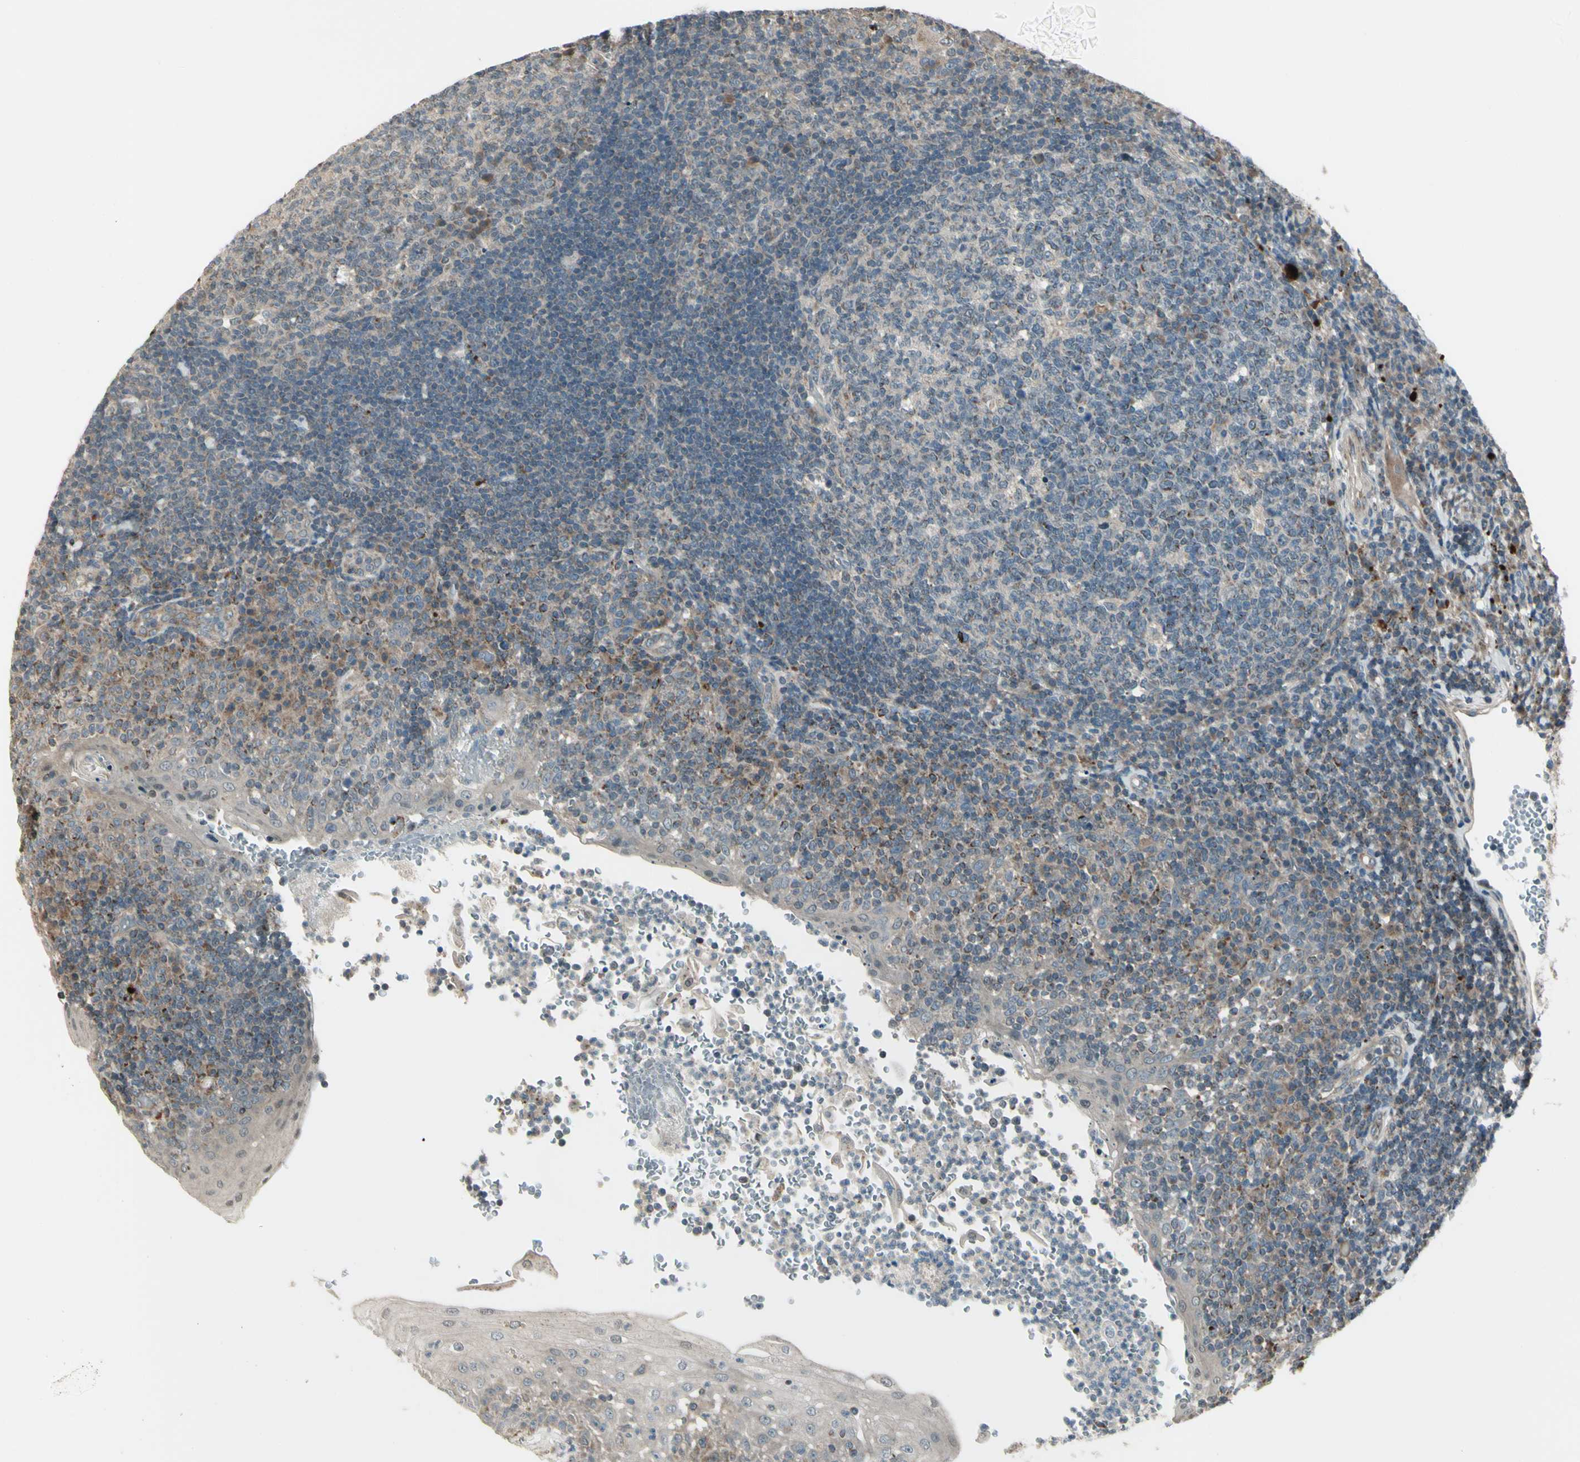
{"staining": {"intensity": "moderate", "quantity": "<25%", "location": "cytoplasmic/membranous"}, "tissue": "tonsil", "cell_type": "Germinal center cells", "image_type": "normal", "snomed": [{"axis": "morphology", "description": "Normal tissue, NOS"}, {"axis": "topography", "description": "Tonsil"}], "caption": "Immunohistochemistry of benign tonsil displays low levels of moderate cytoplasmic/membranous staining in about <25% of germinal center cells. (IHC, brightfield microscopy, high magnification).", "gene": "OSTM1", "patient": {"sex": "female", "age": 40}}